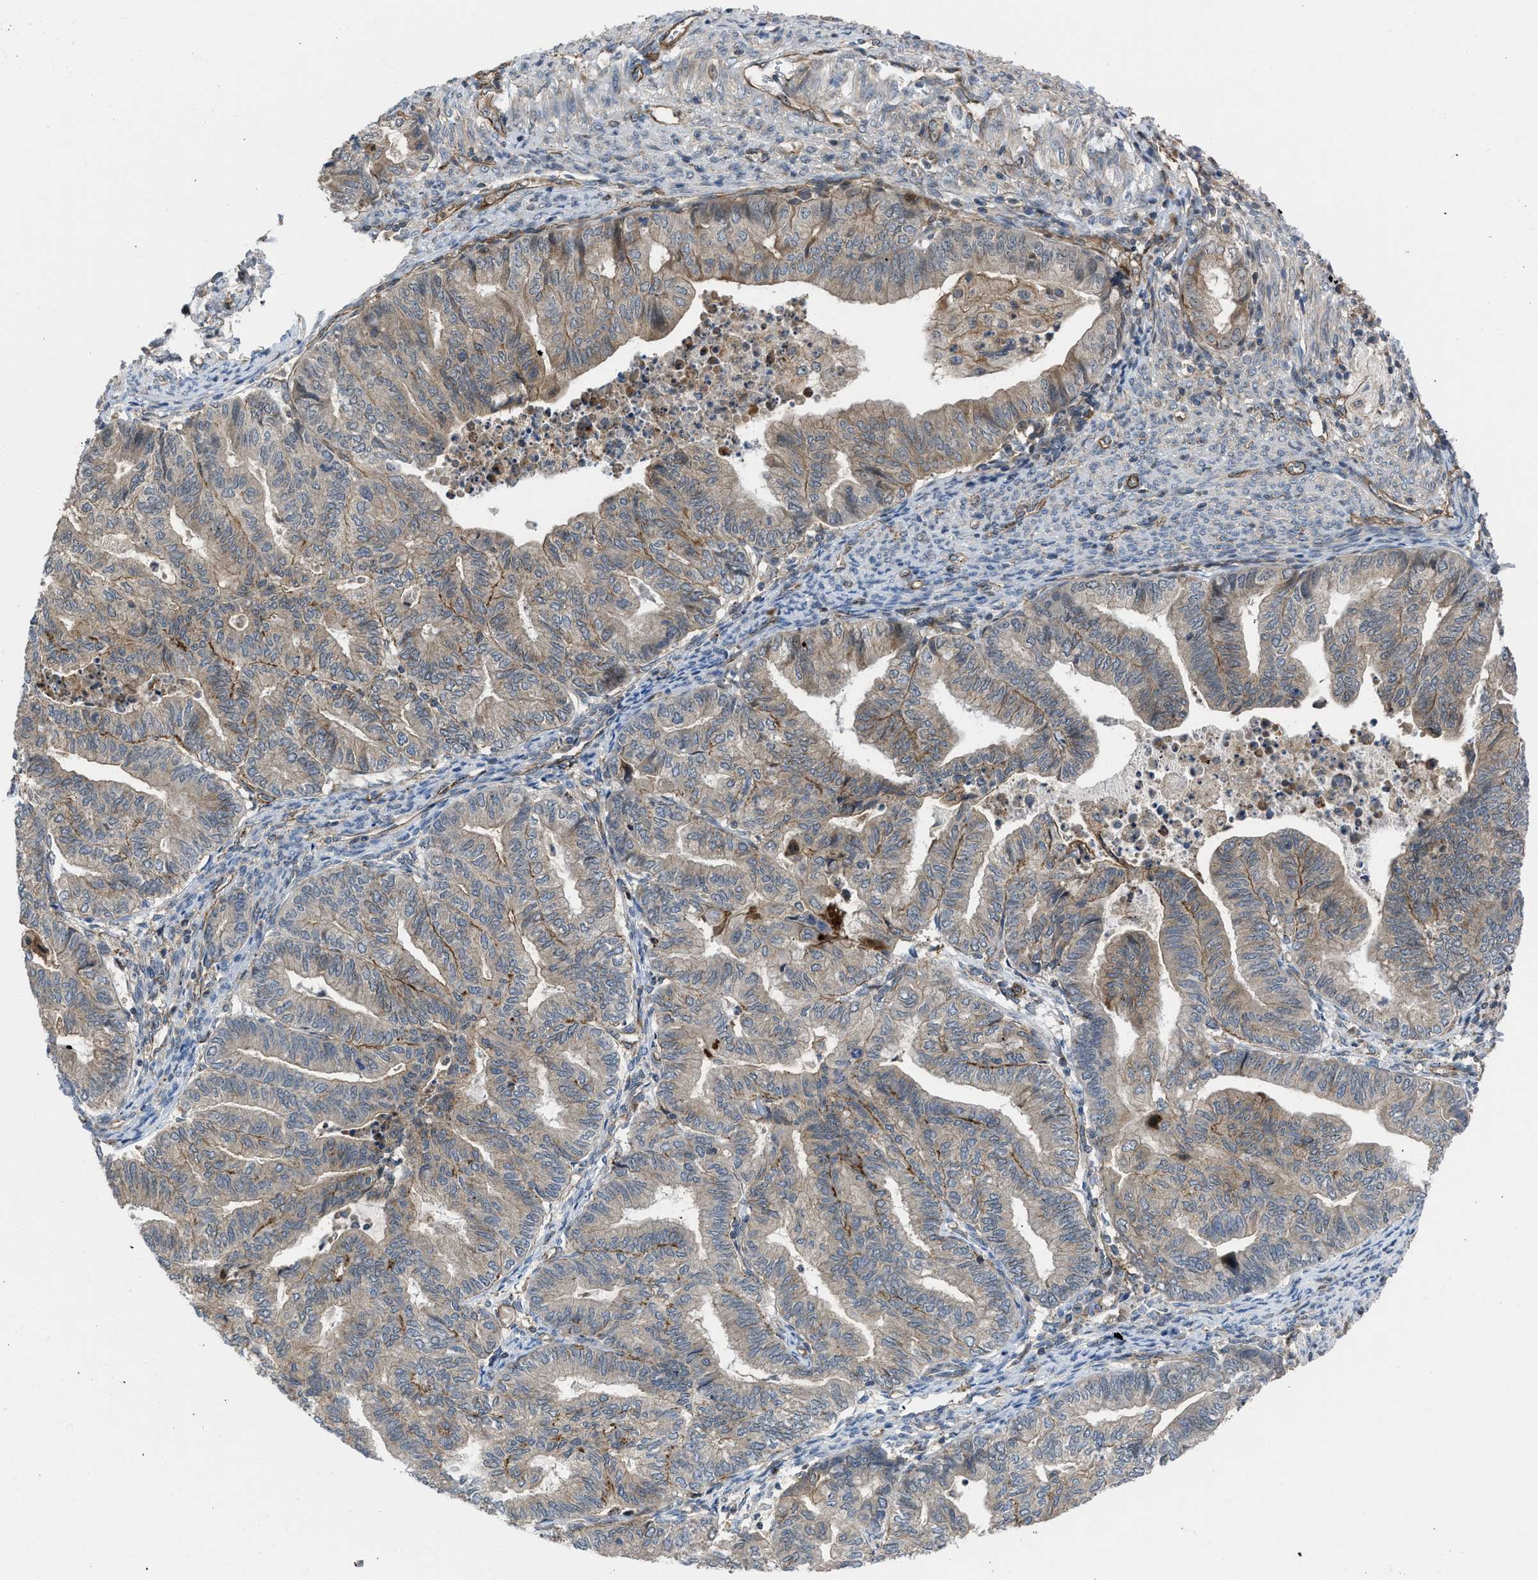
{"staining": {"intensity": "weak", "quantity": "<25%", "location": "cytoplasmic/membranous"}, "tissue": "endometrial cancer", "cell_type": "Tumor cells", "image_type": "cancer", "snomed": [{"axis": "morphology", "description": "Adenocarcinoma, NOS"}, {"axis": "topography", "description": "Endometrium"}], "caption": "Micrograph shows no significant protein positivity in tumor cells of endometrial cancer.", "gene": "GPATCH2L", "patient": {"sex": "female", "age": 79}}